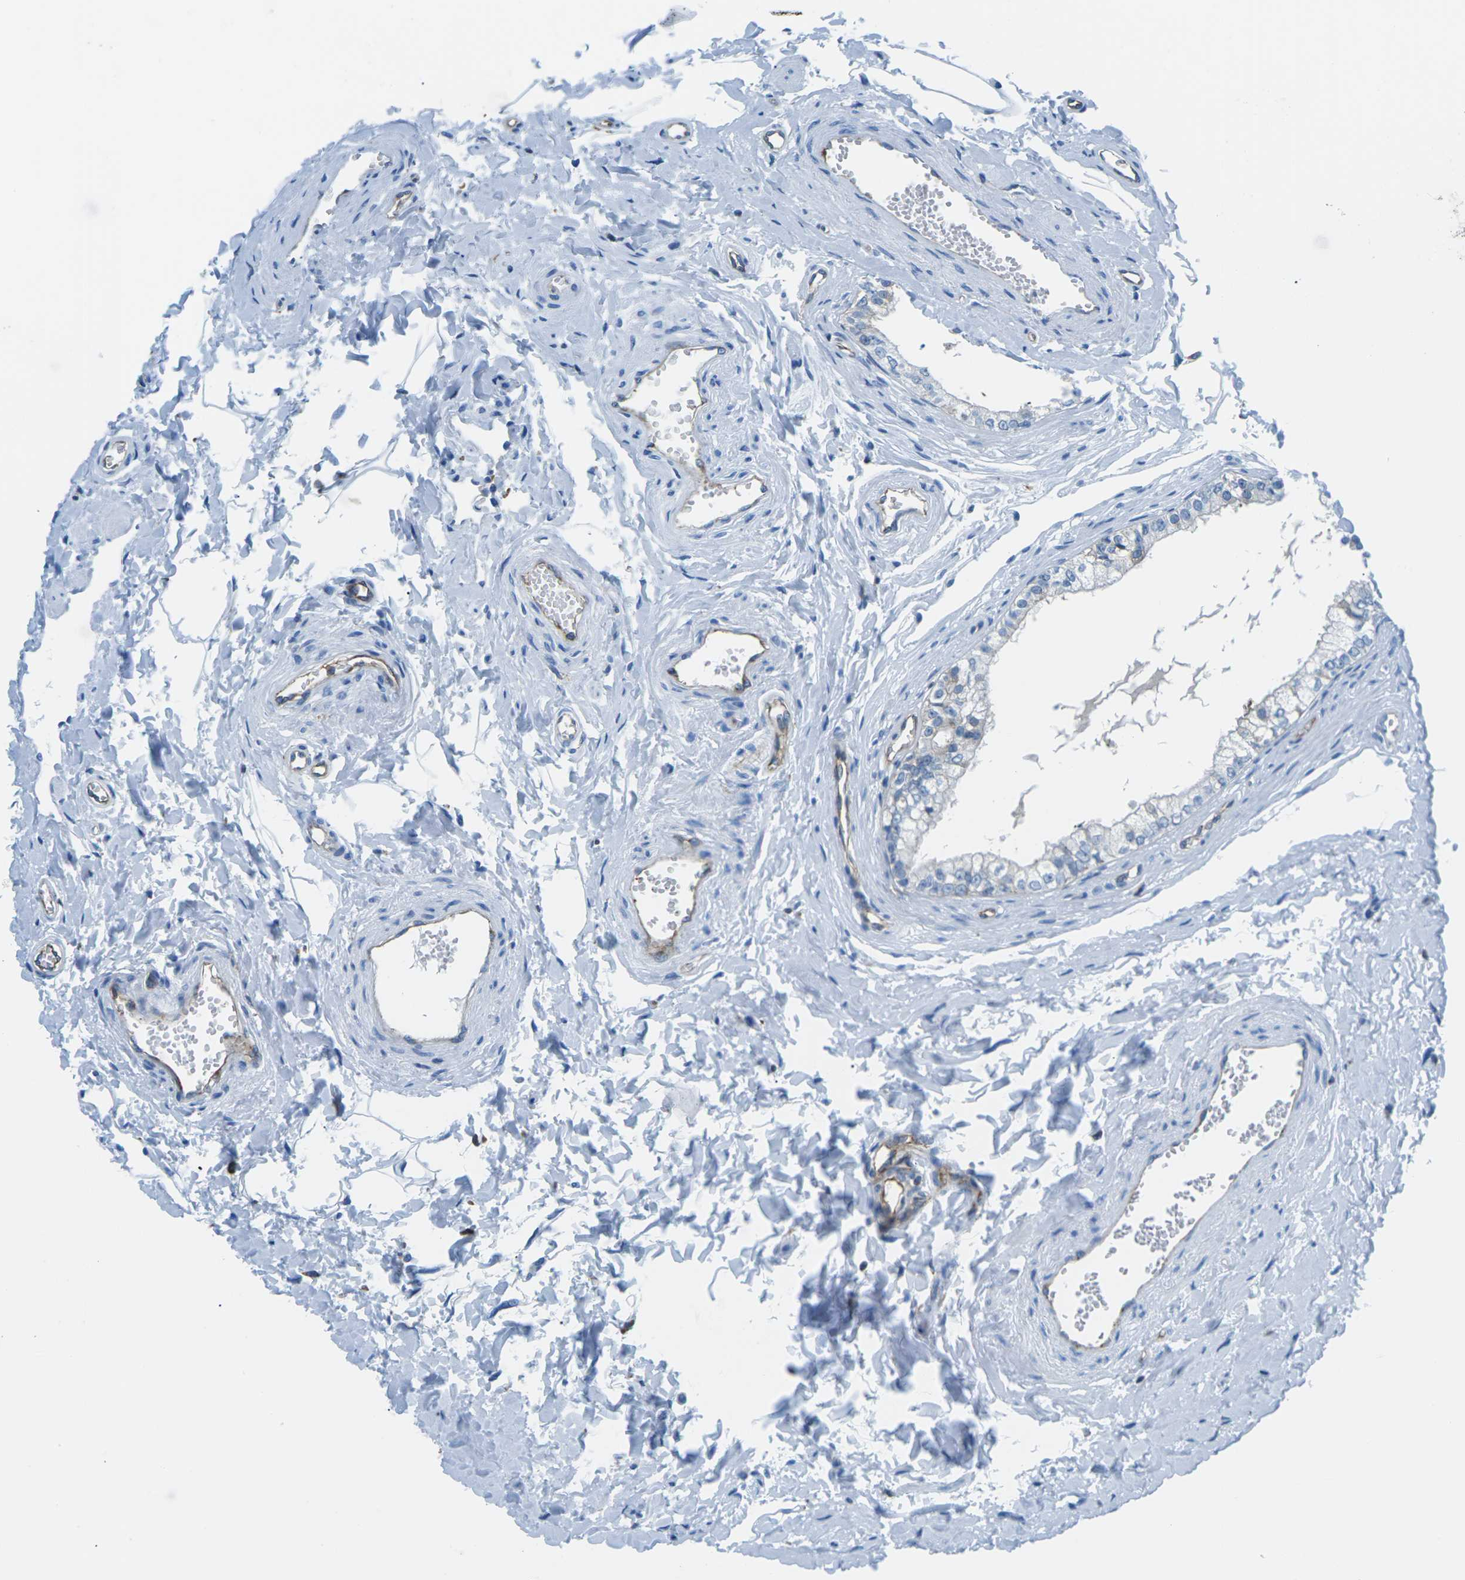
{"staining": {"intensity": "weak", "quantity": "25%-75%", "location": "cytoplasmic/membranous"}, "tissue": "epididymis", "cell_type": "Glandular cells", "image_type": "normal", "snomed": [{"axis": "morphology", "description": "Normal tissue, NOS"}, {"axis": "topography", "description": "Epididymis"}], "caption": "Glandular cells reveal low levels of weak cytoplasmic/membranous staining in about 25%-75% of cells in normal human epididymis. (Stains: DAB in brown, nuclei in blue, Microscopy: brightfield microscopy at high magnification).", "gene": "SOCS4", "patient": {"sex": "male", "age": 56}}